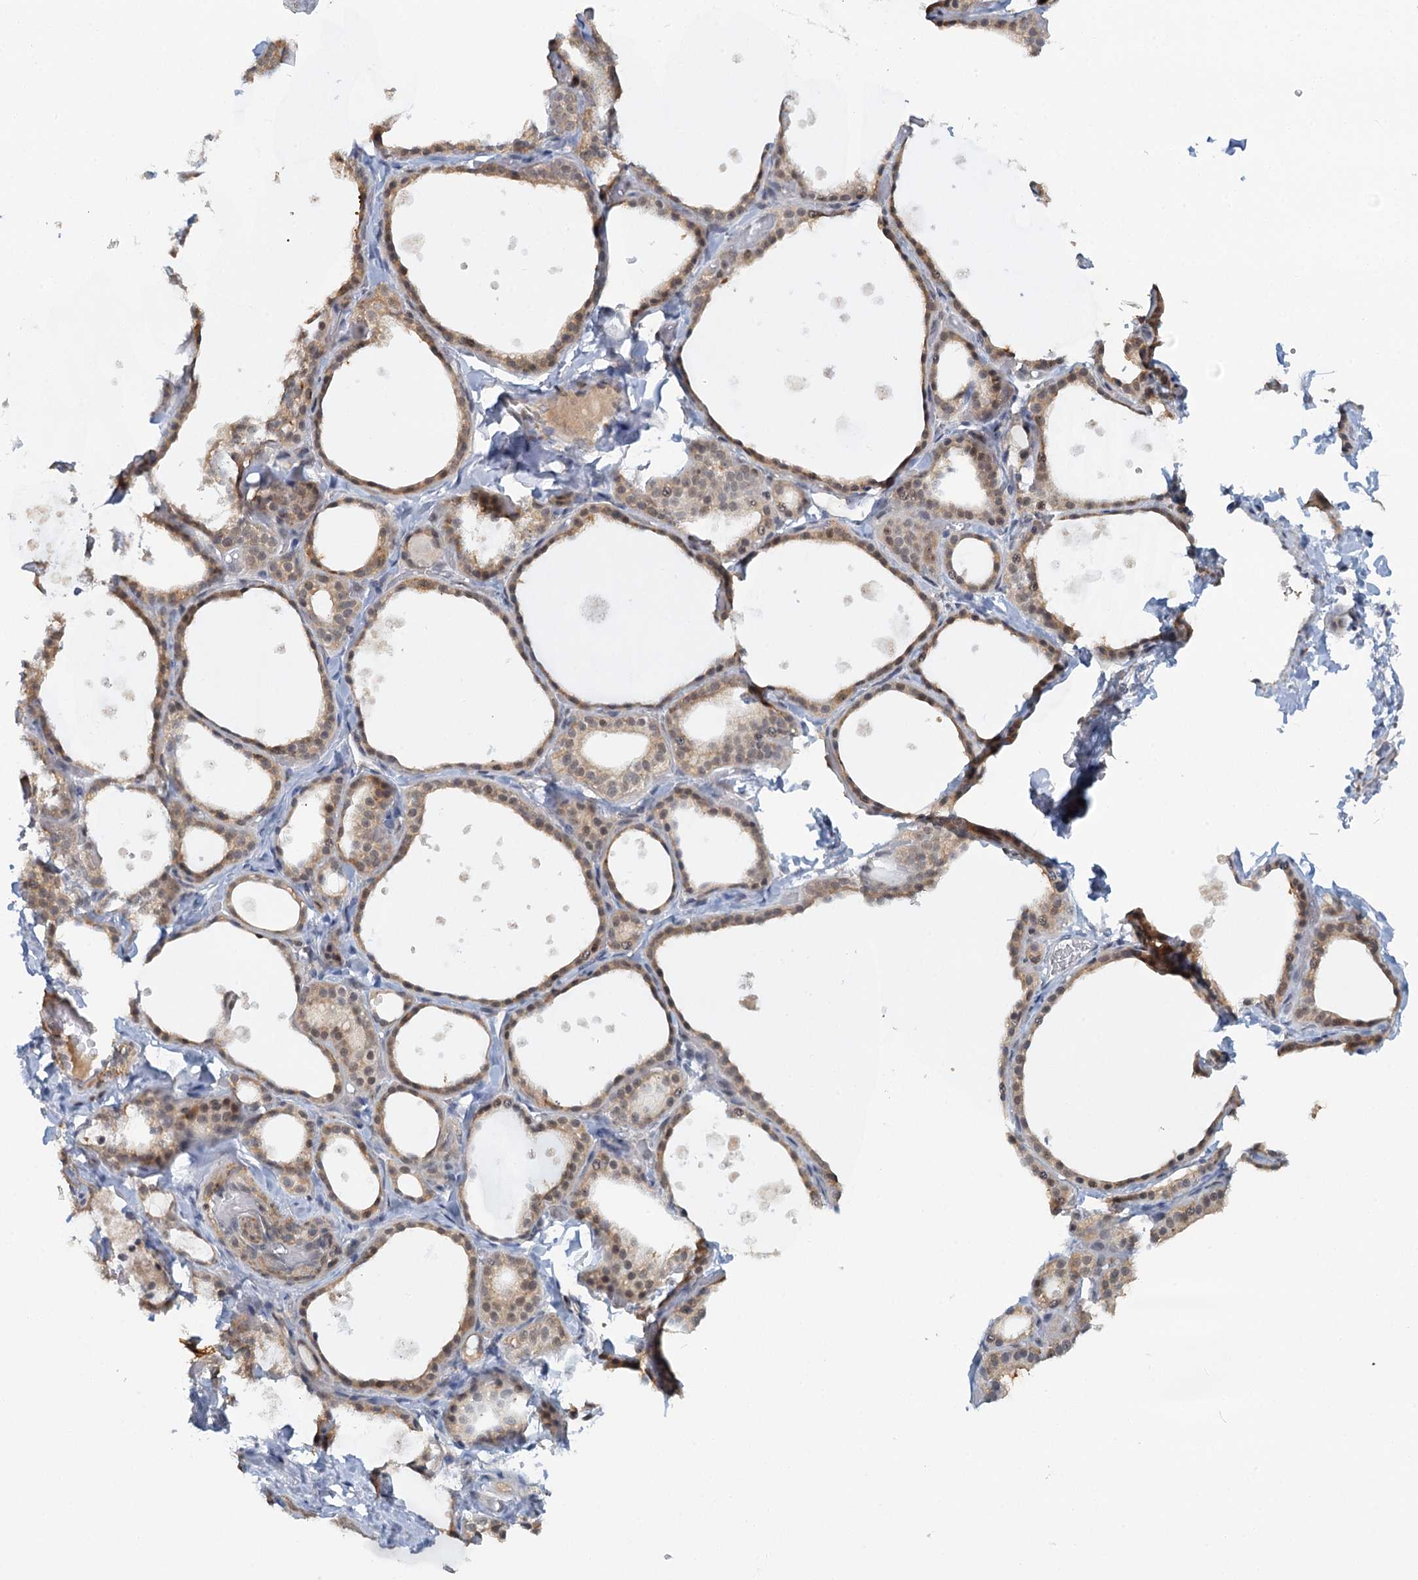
{"staining": {"intensity": "moderate", "quantity": "25%-75%", "location": "cytoplasmic/membranous,nuclear"}, "tissue": "thyroid gland", "cell_type": "Glandular cells", "image_type": "normal", "snomed": [{"axis": "morphology", "description": "Normal tissue, NOS"}, {"axis": "topography", "description": "Thyroid gland"}], "caption": "Protein expression analysis of normal thyroid gland demonstrates moderate cytoplasmic/membranous,nuclear positivity in about 25%-75% of glandular cells.", "gene": "GPATCH11", "patient": {"sex": "female", "age": 44}}